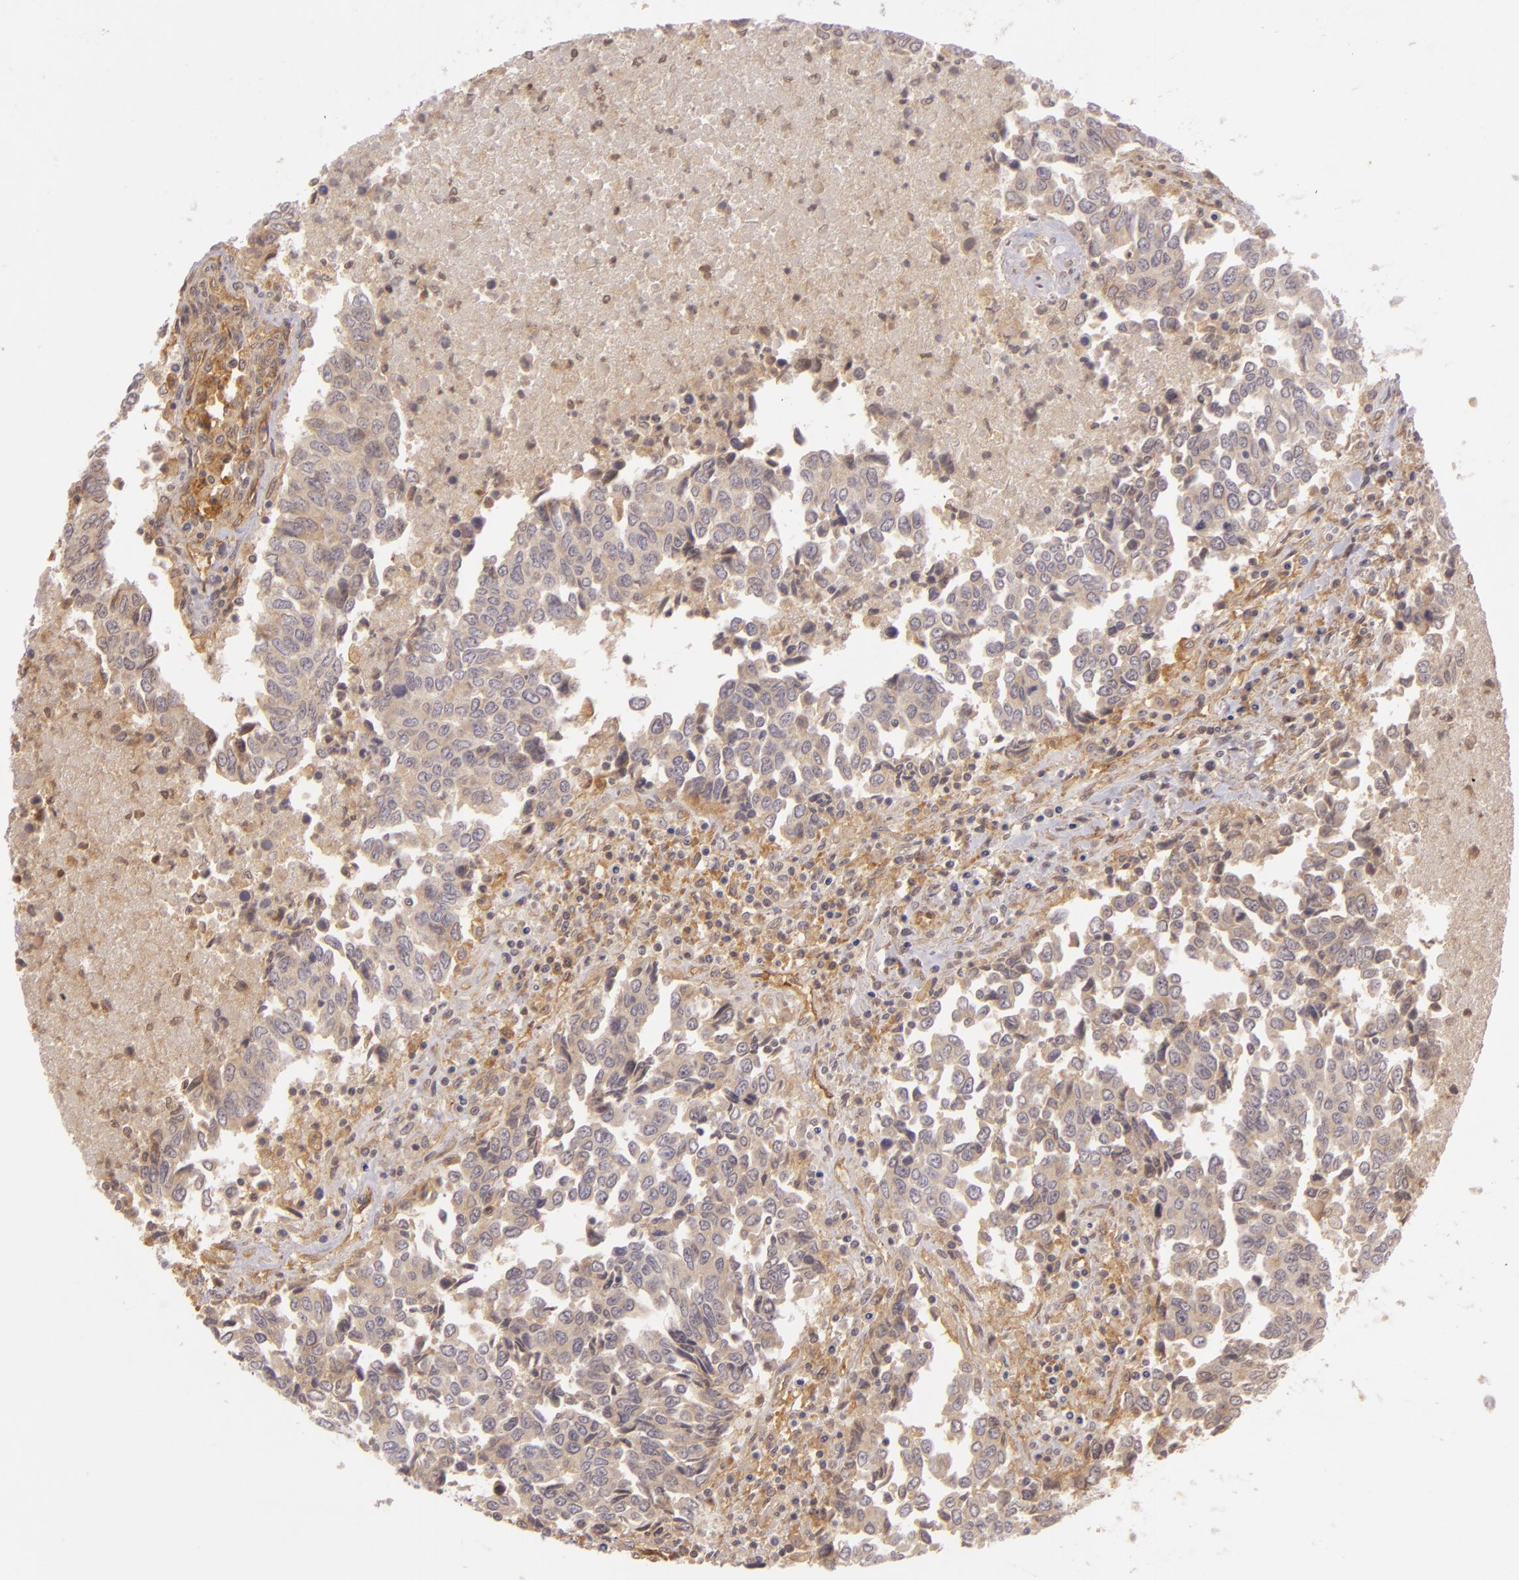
{"staining": {"intensity": "weak", "quantity": ">75%", "location": "cytoplasmic/membranous"}, "tissue": "urothelial cancer", "cell_type": "Tumor cells", "image_type": "cancer", "snomed": [{"axis": "morphology", "description": "Urothelial carcinoma, High grade"}, {"axis": "topography", "description": "Urinary bladder"}], "caption": "Urothelial carcinoma (high-grade) tissue exhibits weak cytoplasmic/membranous staining in approximately >75% of tumor cells, visualized by immunohistochemistry.", "gene": "CD59", "patient": {"sex": "male", "age": 86}}